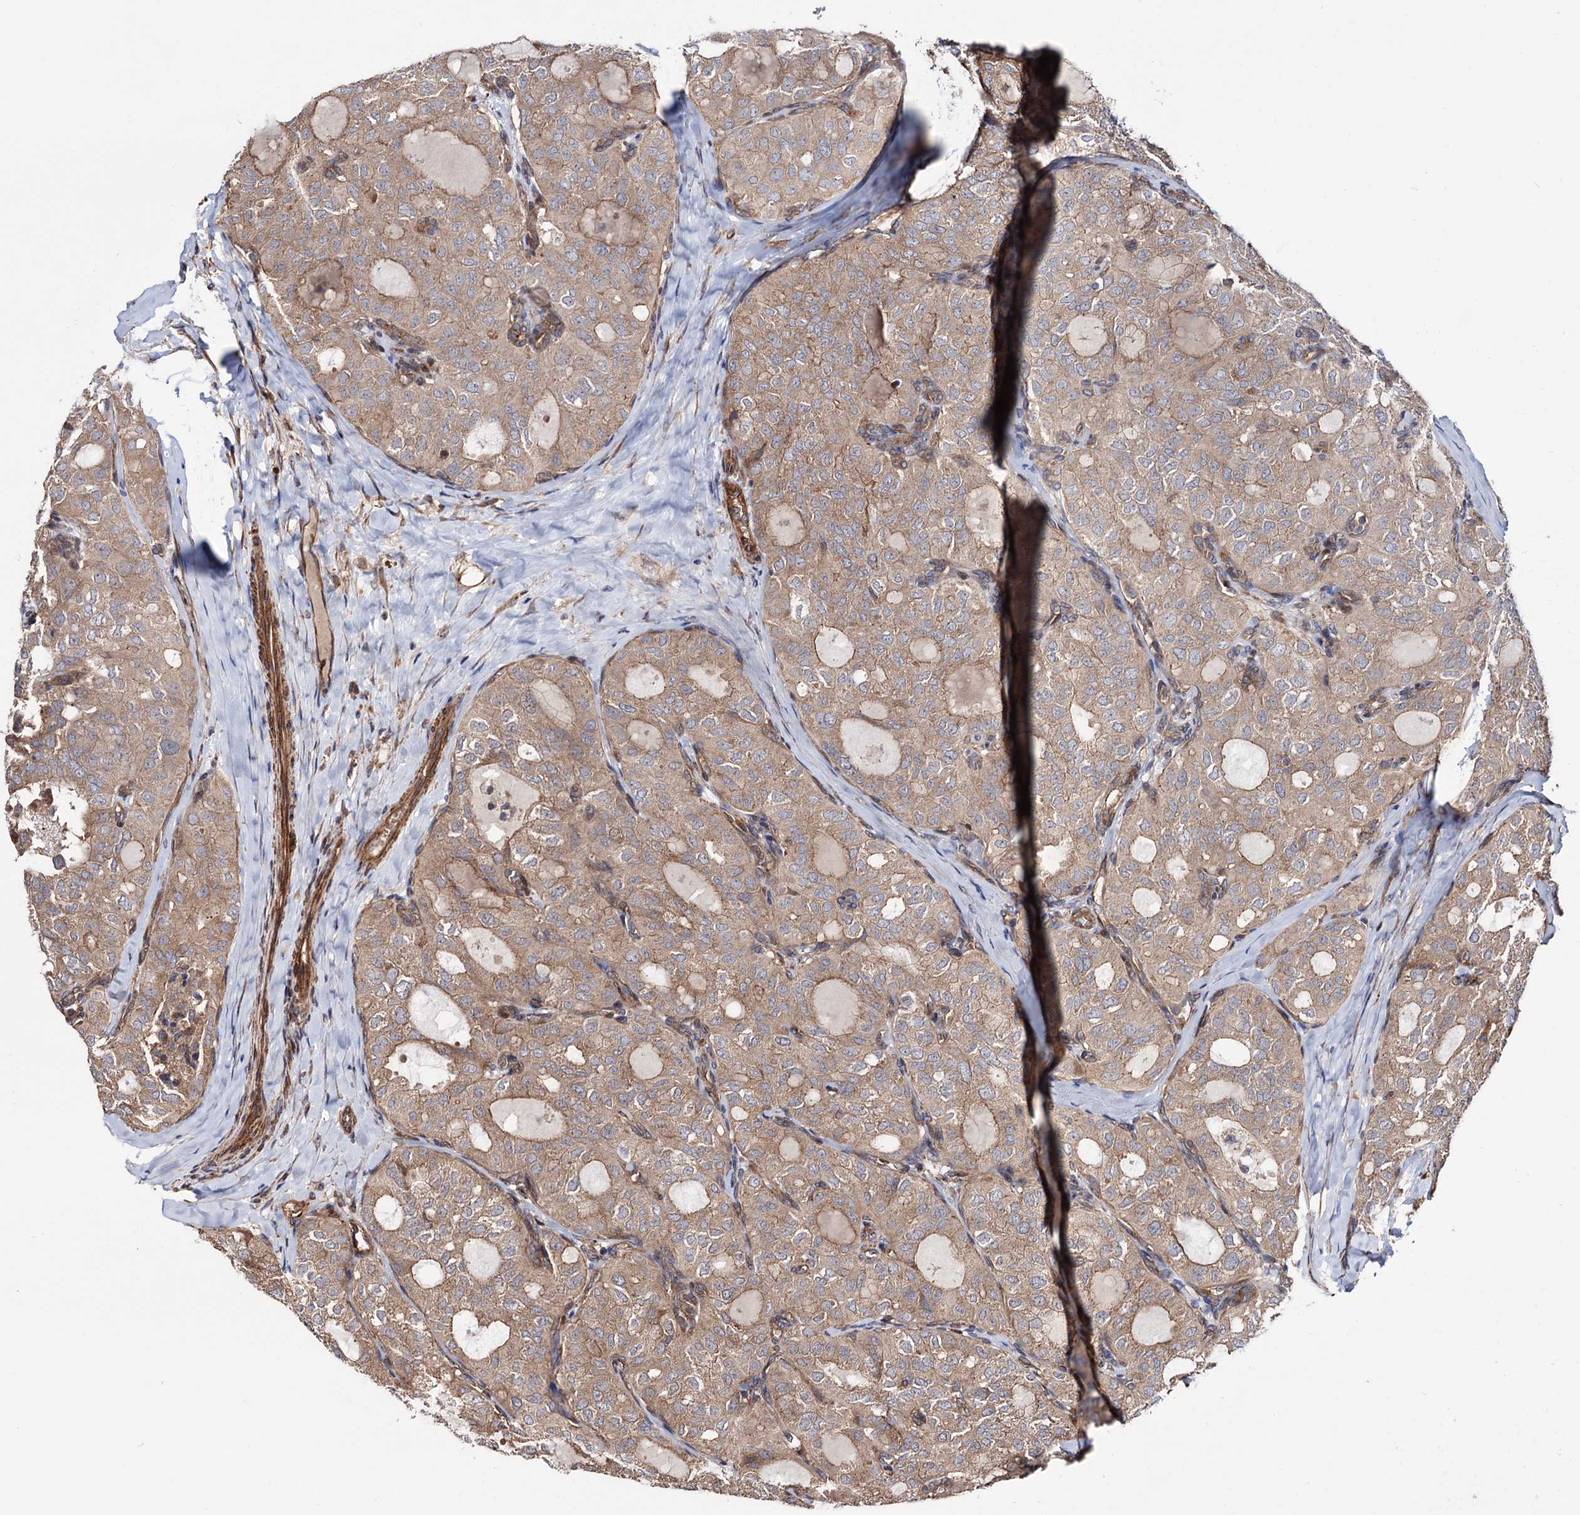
{"staining": {"intensity": "weak", "quantity": ">75%", "location": "cytoplasmic/membranous"}, "tissue": "thyroid cancer", "cell_type": "Tumor cells", "image_type": "cancer", "snomed": [{"axis": "morphology", "description": "Follicular adenoma carcinoma, NOS"}, {"axis": "topography", "description": "Thyroid gland"}], "caption": "IHC staining of thyroid follicular adenoma carcinoma, which shows low levels of weak cytoplasmic/membranous expression in approximately >75% of tumor cells indicating weak cytoplasmic/membranous protein expression. The staining was performed using DAB (3,3'-diaminobenzidine) (brown) for protein detection and nuclei were counterstained in hematoxylin (blue).", "gene": "FERMT2", "patient": {"sex": "male", "age": 75}}